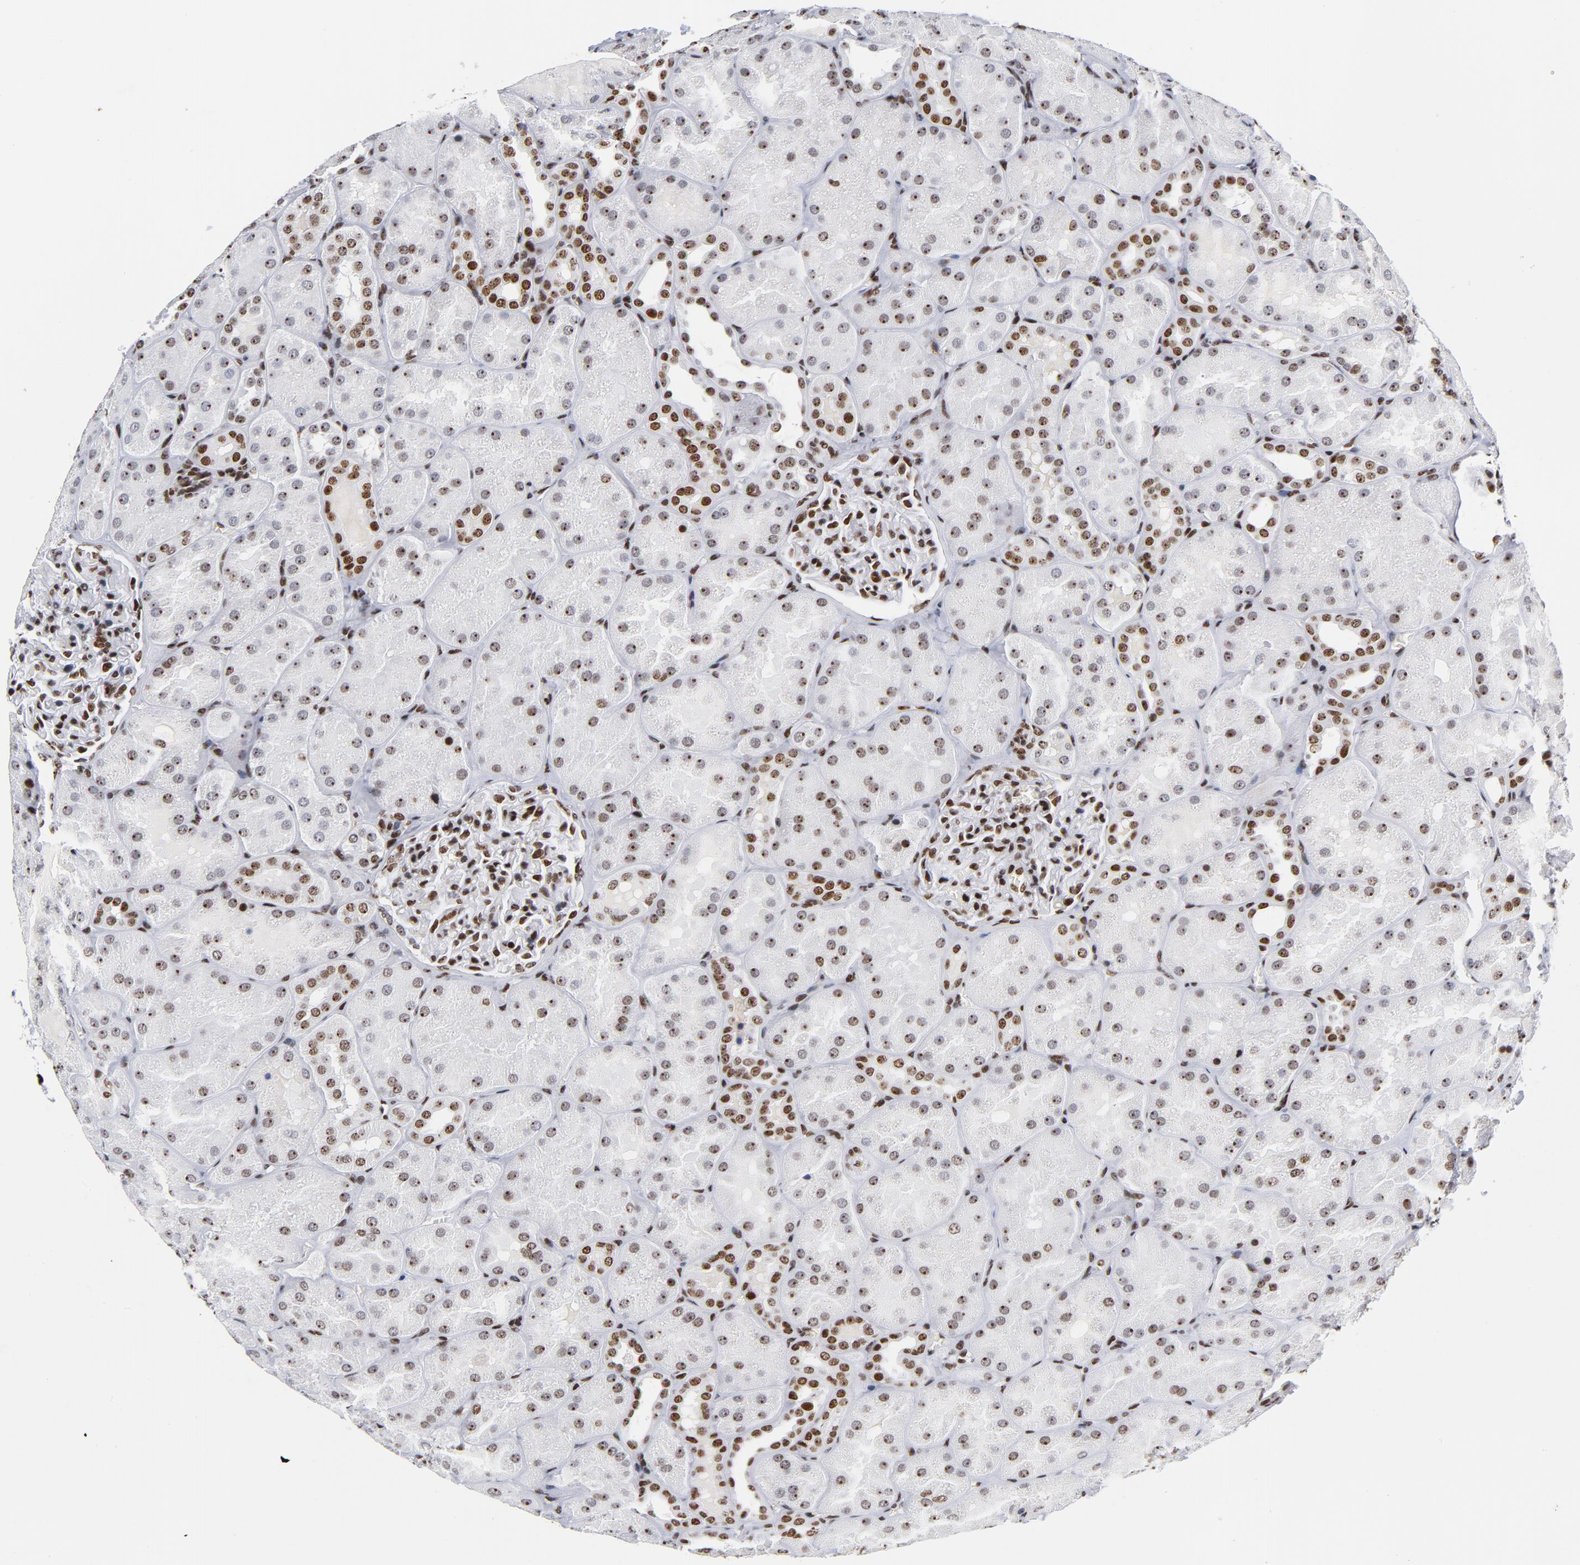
{"staining": {"intensity": "strong", "quantity": ">75%", "location": "nuclear"}, "tissue": "kidney", "cell_type": "Cells in glomeruli", "image_type": "normal", "snomed": [{"axis": "morphology", "description": "Normal tissue, NOS"}, {"axis": "topography", "description": "Kidney"}], "caption": "Protein staining displays strong nuclear expression in approximately >75% of cells in glomeruli in unremarkable kidney.", "gene": "TOP2B", "patient": {"sex": "male", "age": 28}}